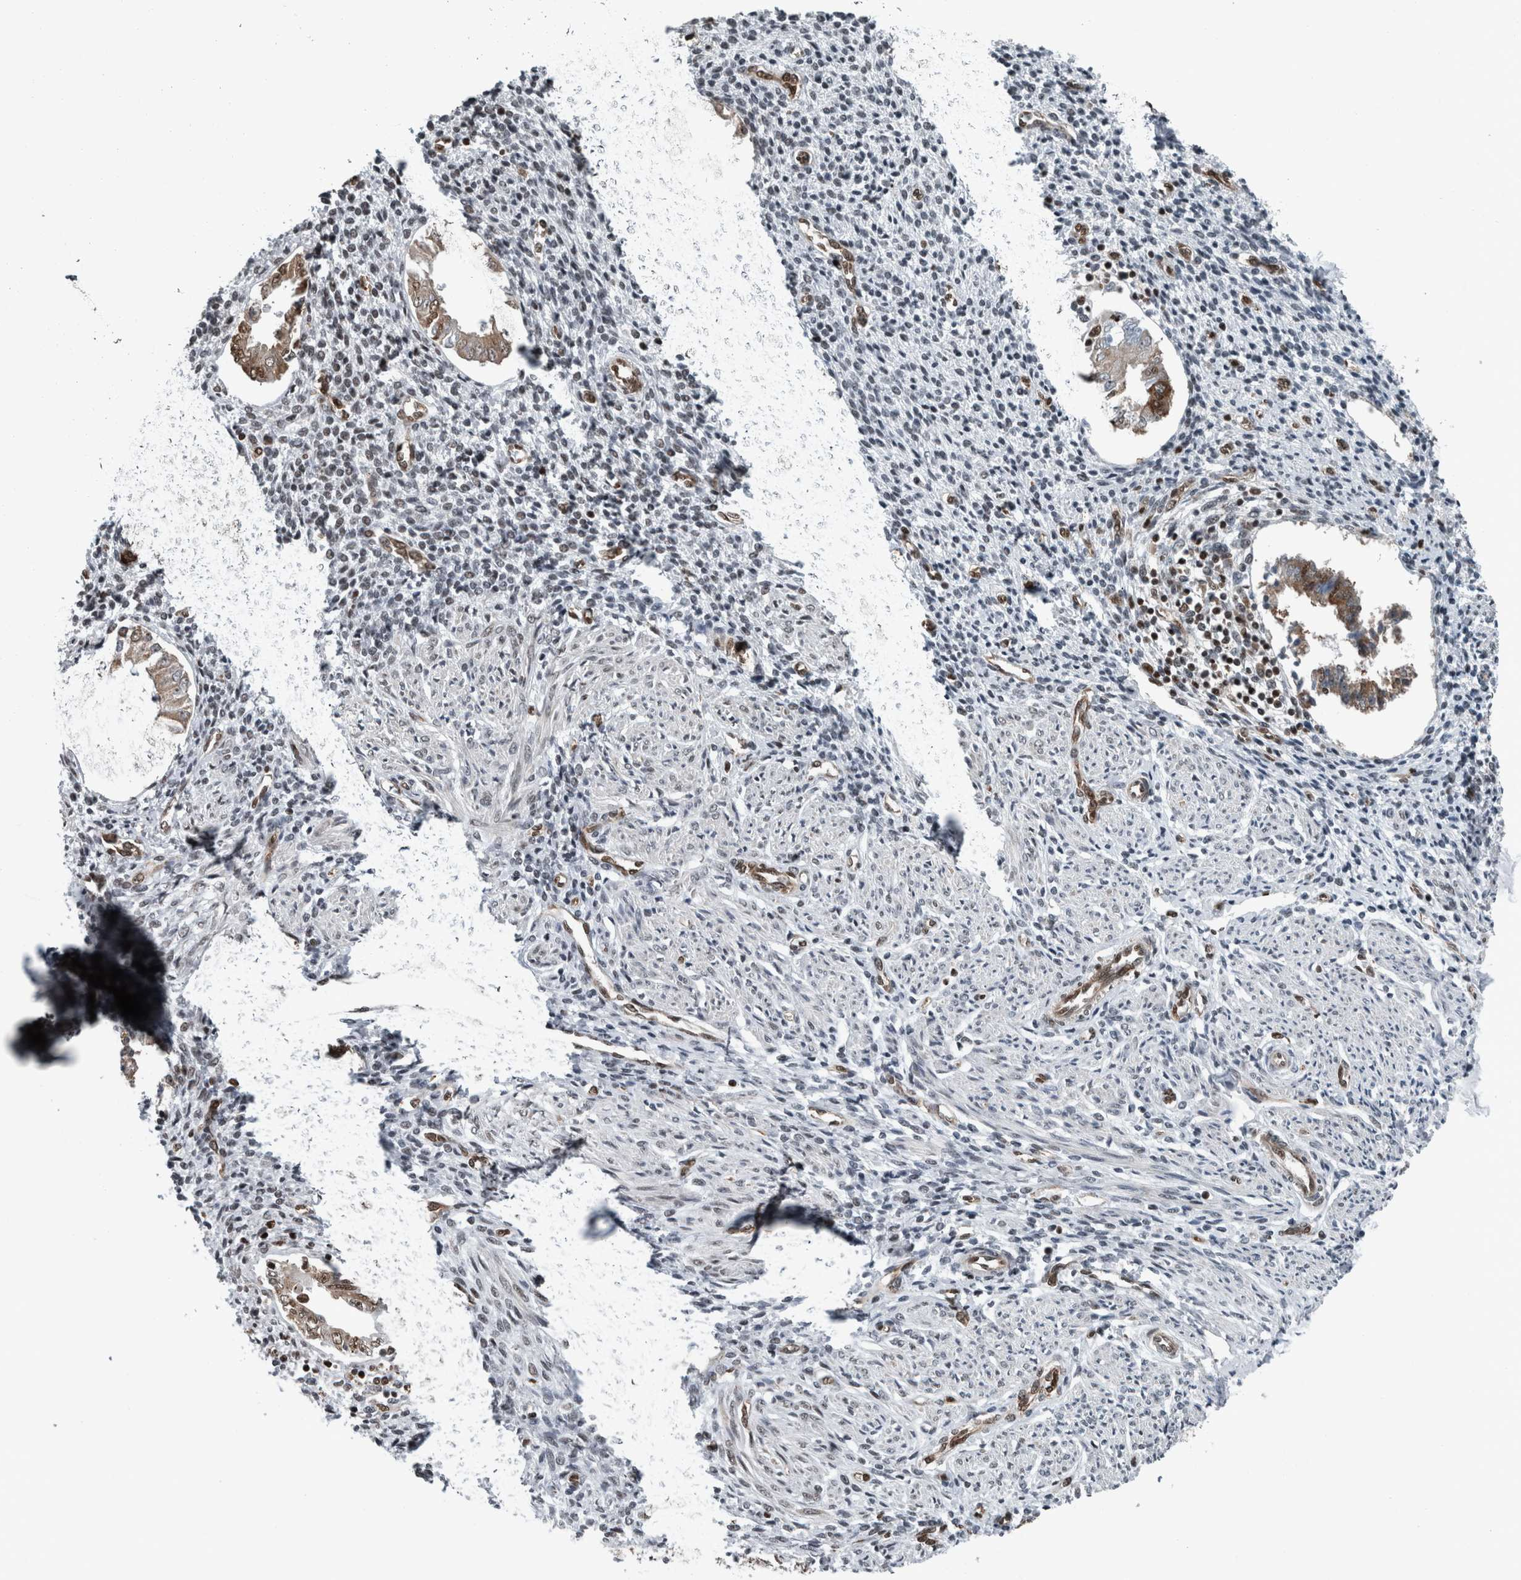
{"staining": {"intensity": "strong", "quantity": "<25%", "location": "nuclear"}, "tissue": "endometrium", "cell_type": "Cells in endometrial stroma", "image_type": "normal", "snomed": [{"axis": "morphology", "description": "Normal tissue, NOS"}, {"axis": "topography", "description": "Endometrium"}], "caption": "Protein expression analysis of unremarkable endometrium reveals strong nuclear positivity in approximately <25% of cells in endometrial stroma.", "gene": "DNMT3A", "patient": {"sex": "female", "age": 66}}